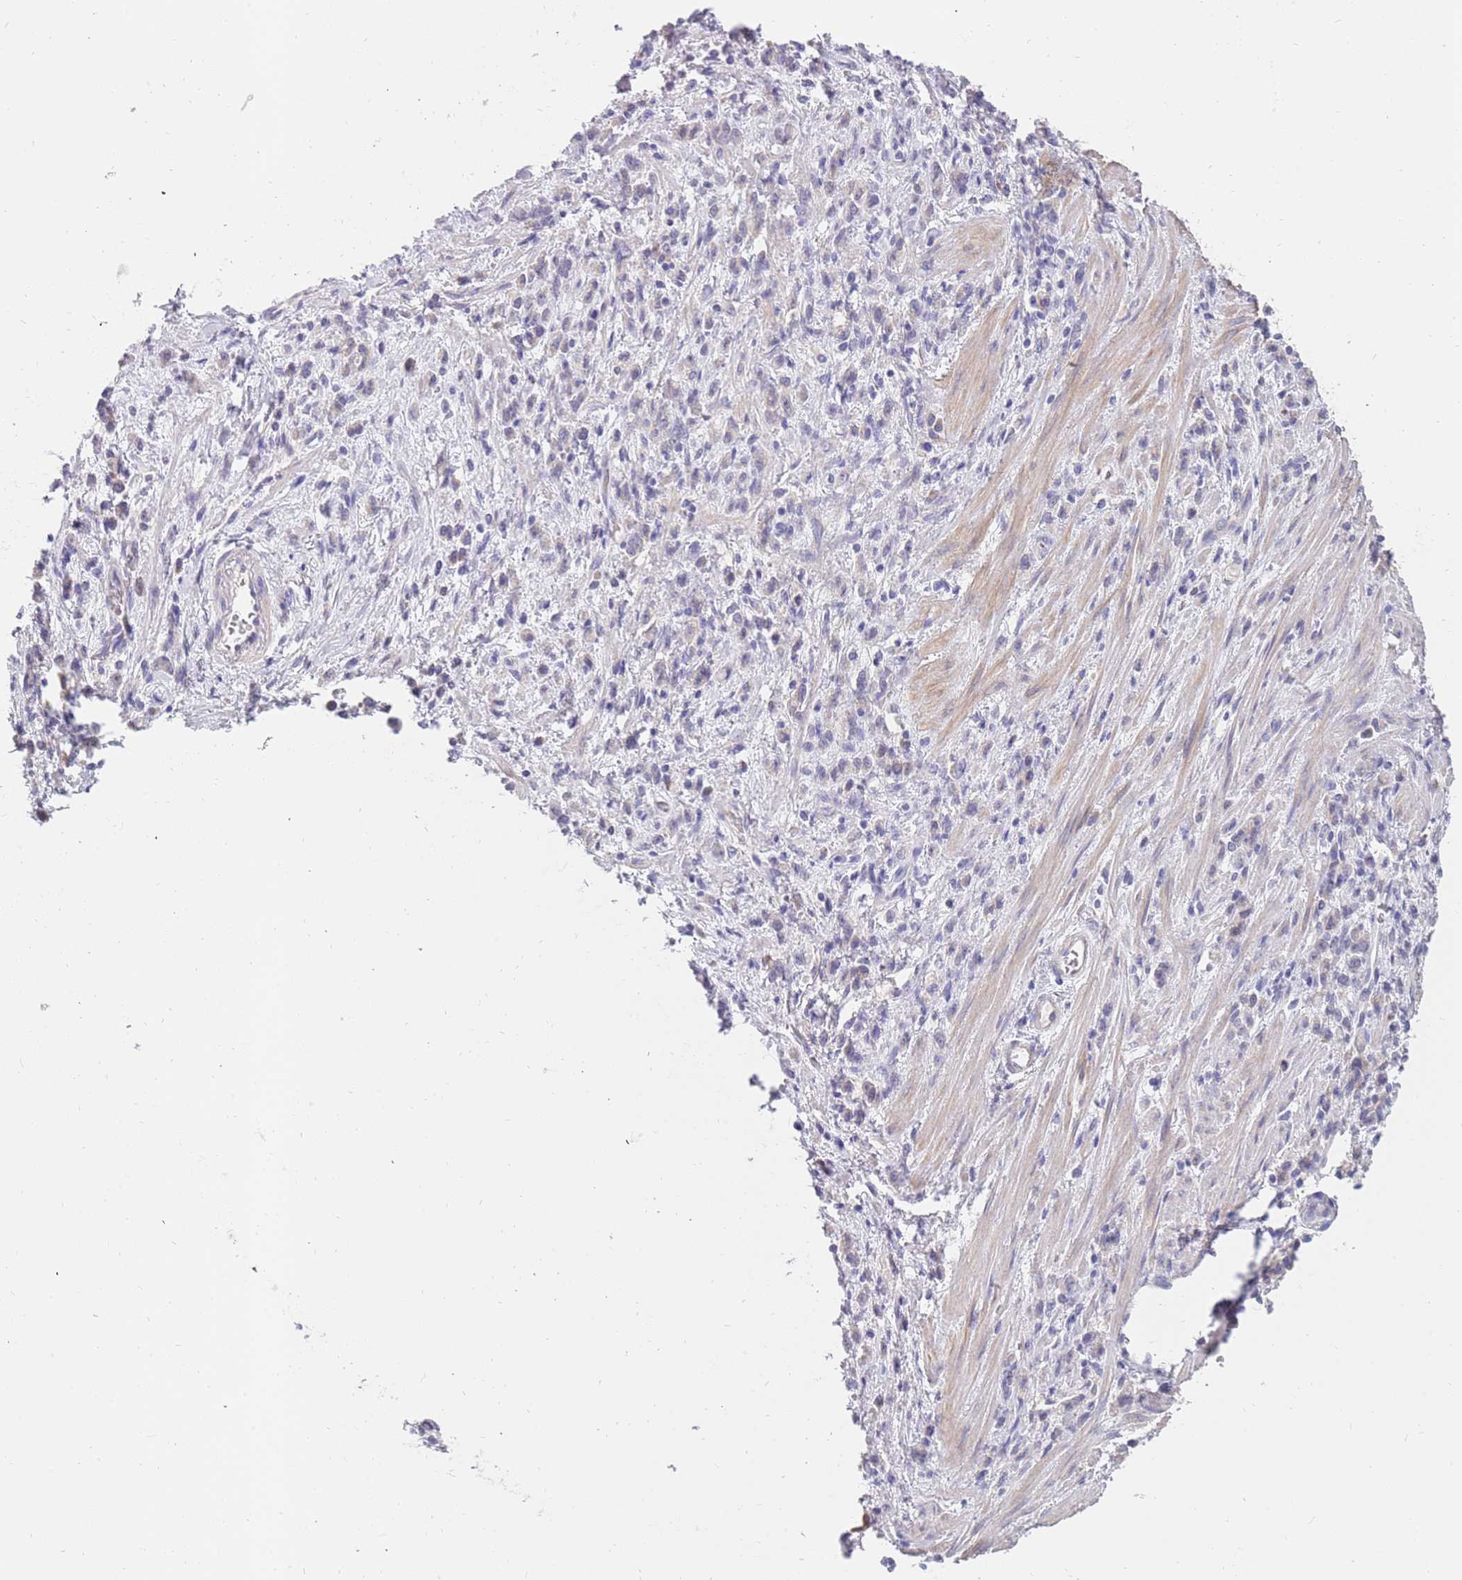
{"staining": {"intensity": "negative", "quantity": "none", "location": "none"}, "tissue": "stomach cancer", "cell_type": "Tumor cells", "image_type": "cancer", "snomed": [{"axis": "morphology", "description": "Adenocarcinoma, NOS"}, {"axis": "topography", "description": "Stomach"}], "caption": "Adenocarcinoma (stomach) was stained to show a protein in brown. There is no significant positivity in tumor cells. (Stains: DAB immunohistochemistry with hematoxylin counter stain, Microscopy: brightfield microscopy at high magnification).", "gene": "ZNF746", "patient": {"sex": "male", "age": 77}}